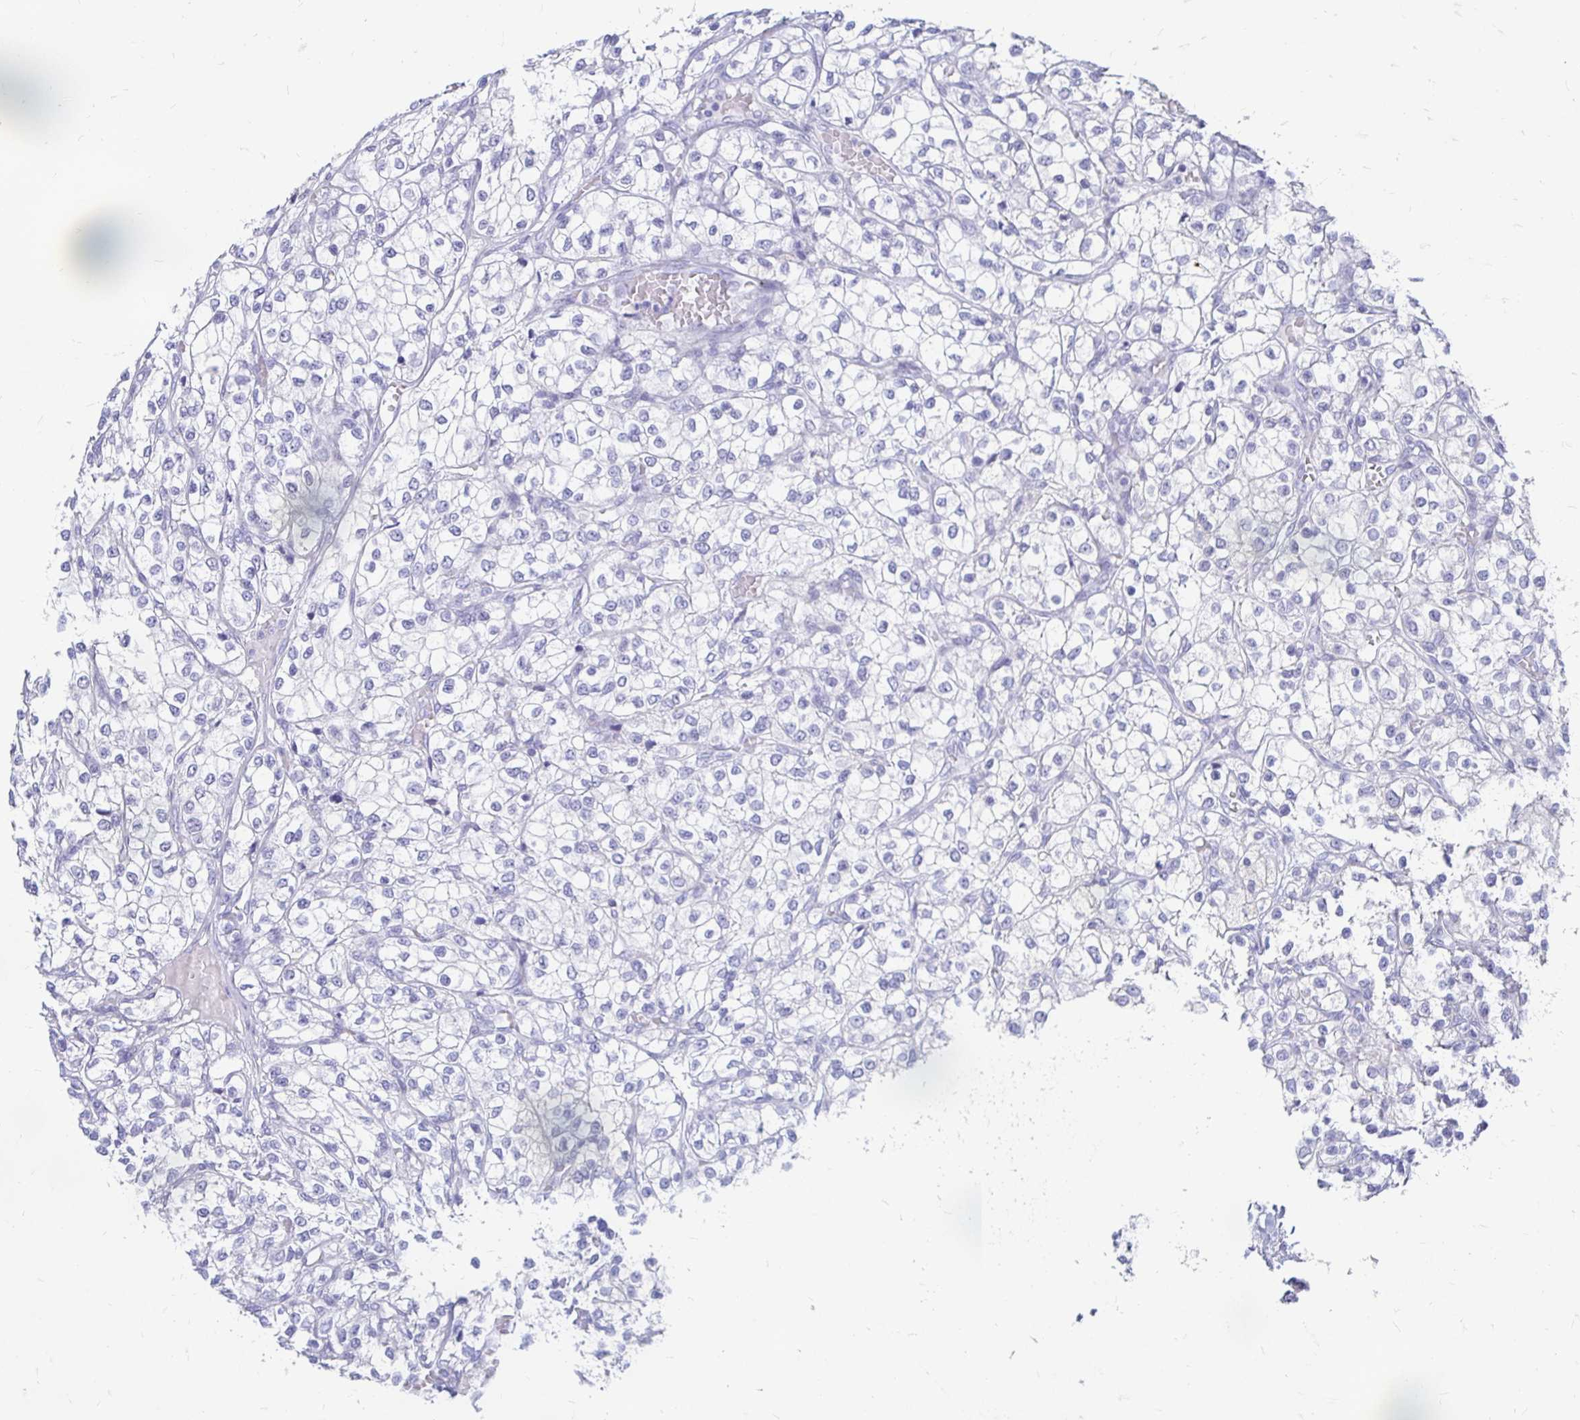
{"staining": {"intensity": "negative", "quantity": "none", "location": "none"}, "tissue": "renal cancer", "cell_type": "Tumor cells", "image_type": "cancer", "snomed": [{"axis": "morphology", "description": "Adenocarcinoma, NOS"}, {"axis": "topography", "description": "Kidney"}], "caption": "Tumor cells show no significant expression in renal adenocarcinoma.", "gene": "PEG10", "patient": {"sex": "male", "age": 80}}